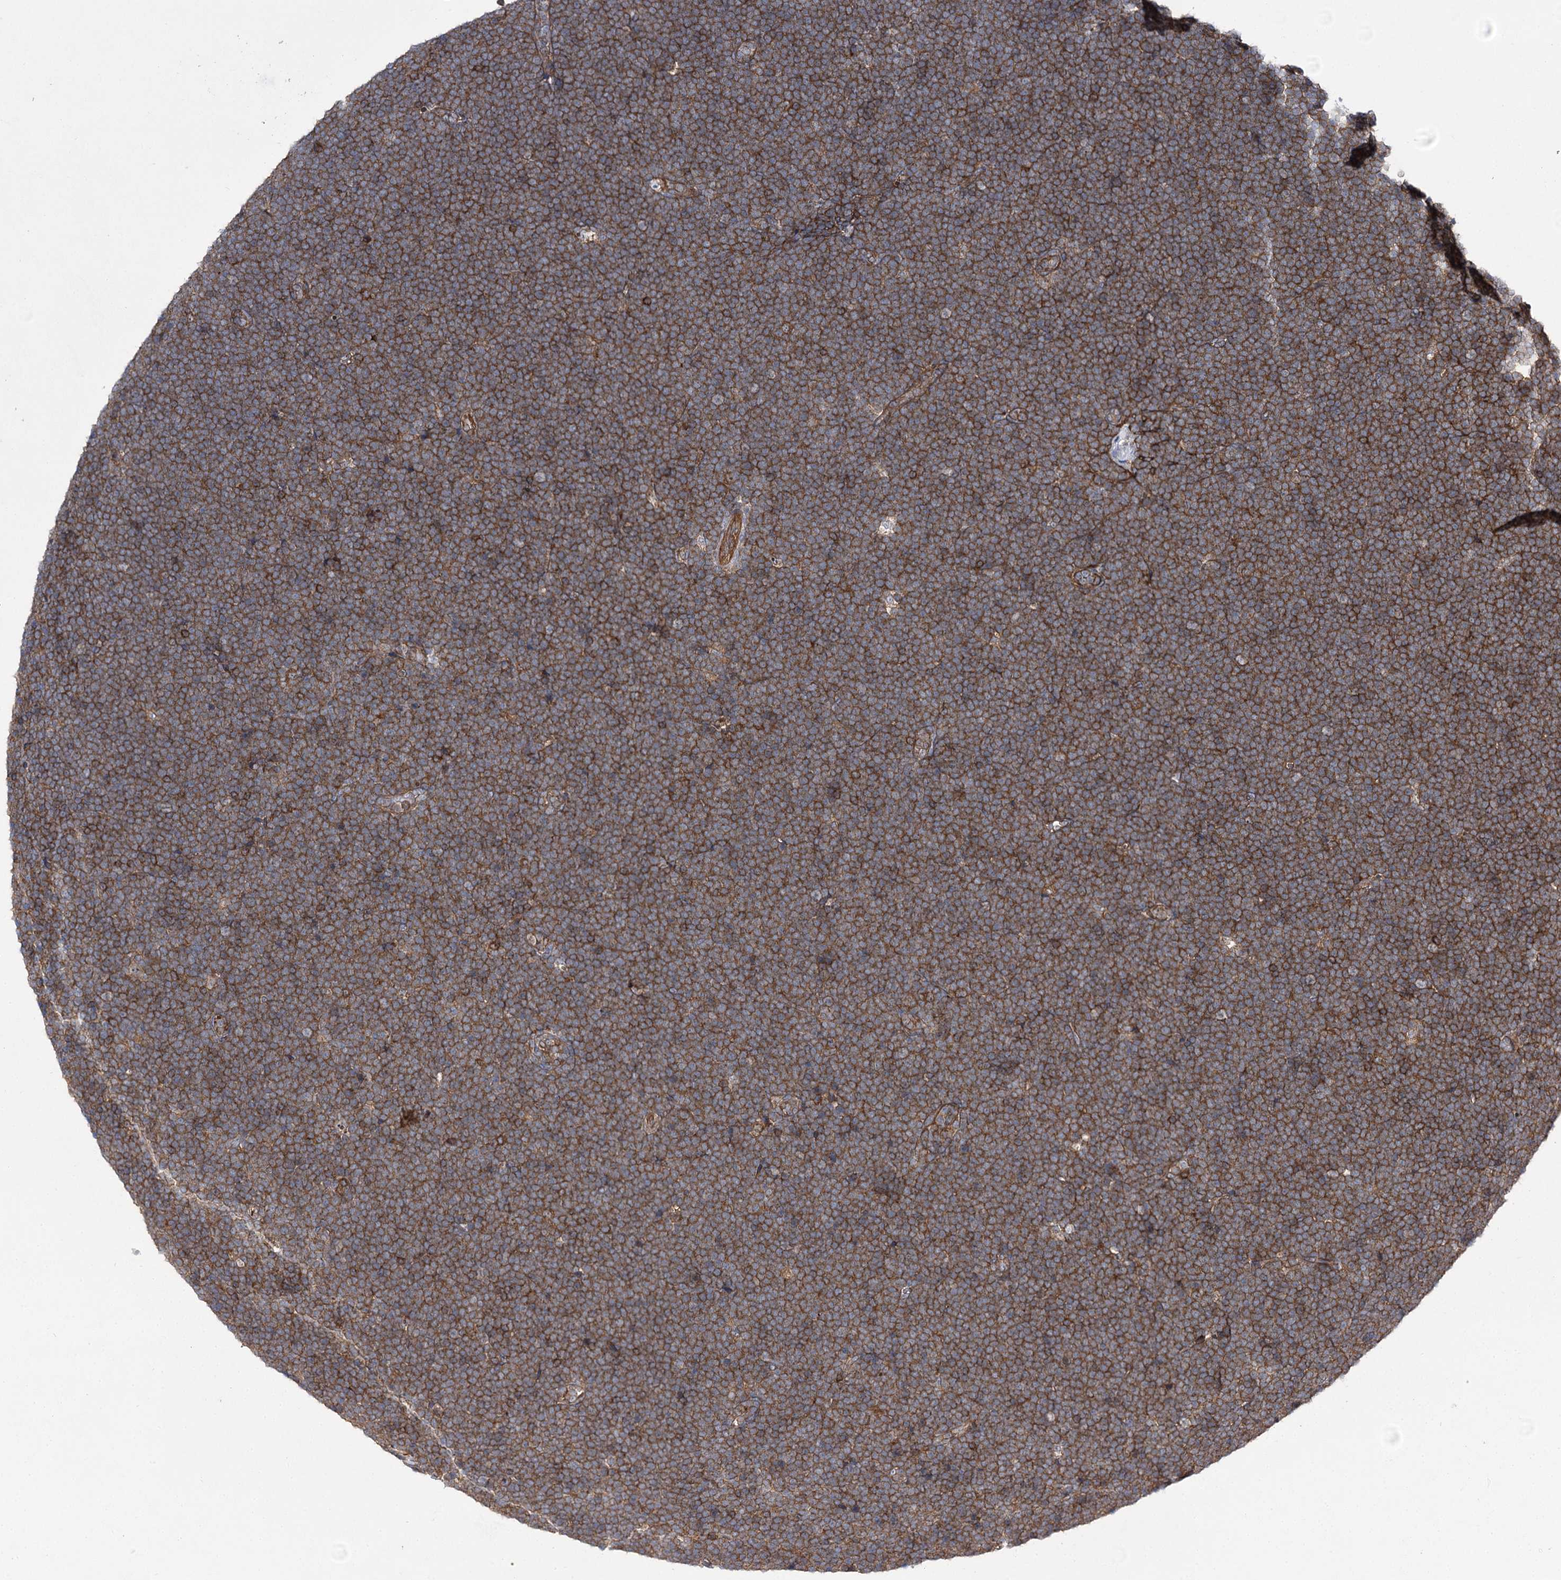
{"staining": {"intensity": "strong", "quantity": ">75%", "location": "cytoplasmic/membranous"}, "tissue": "lymphoma", "cell_type": "Tumor cells", "image_type": "cancer", "snomed": [{"axis": "morphology", "description": "Malignant lymphoma, non-Hodgkin's type, High grade"}, {"axis": "topography", "description": "Lymph node"}], "caption": "Immunohistochemical staining of human lymphoma demonstrates strong cytoplasmic/membranous protein positivity in about >75% of tumor cells.", "gene": "BCR", "patient": {"sex": "male", "age": 13}}